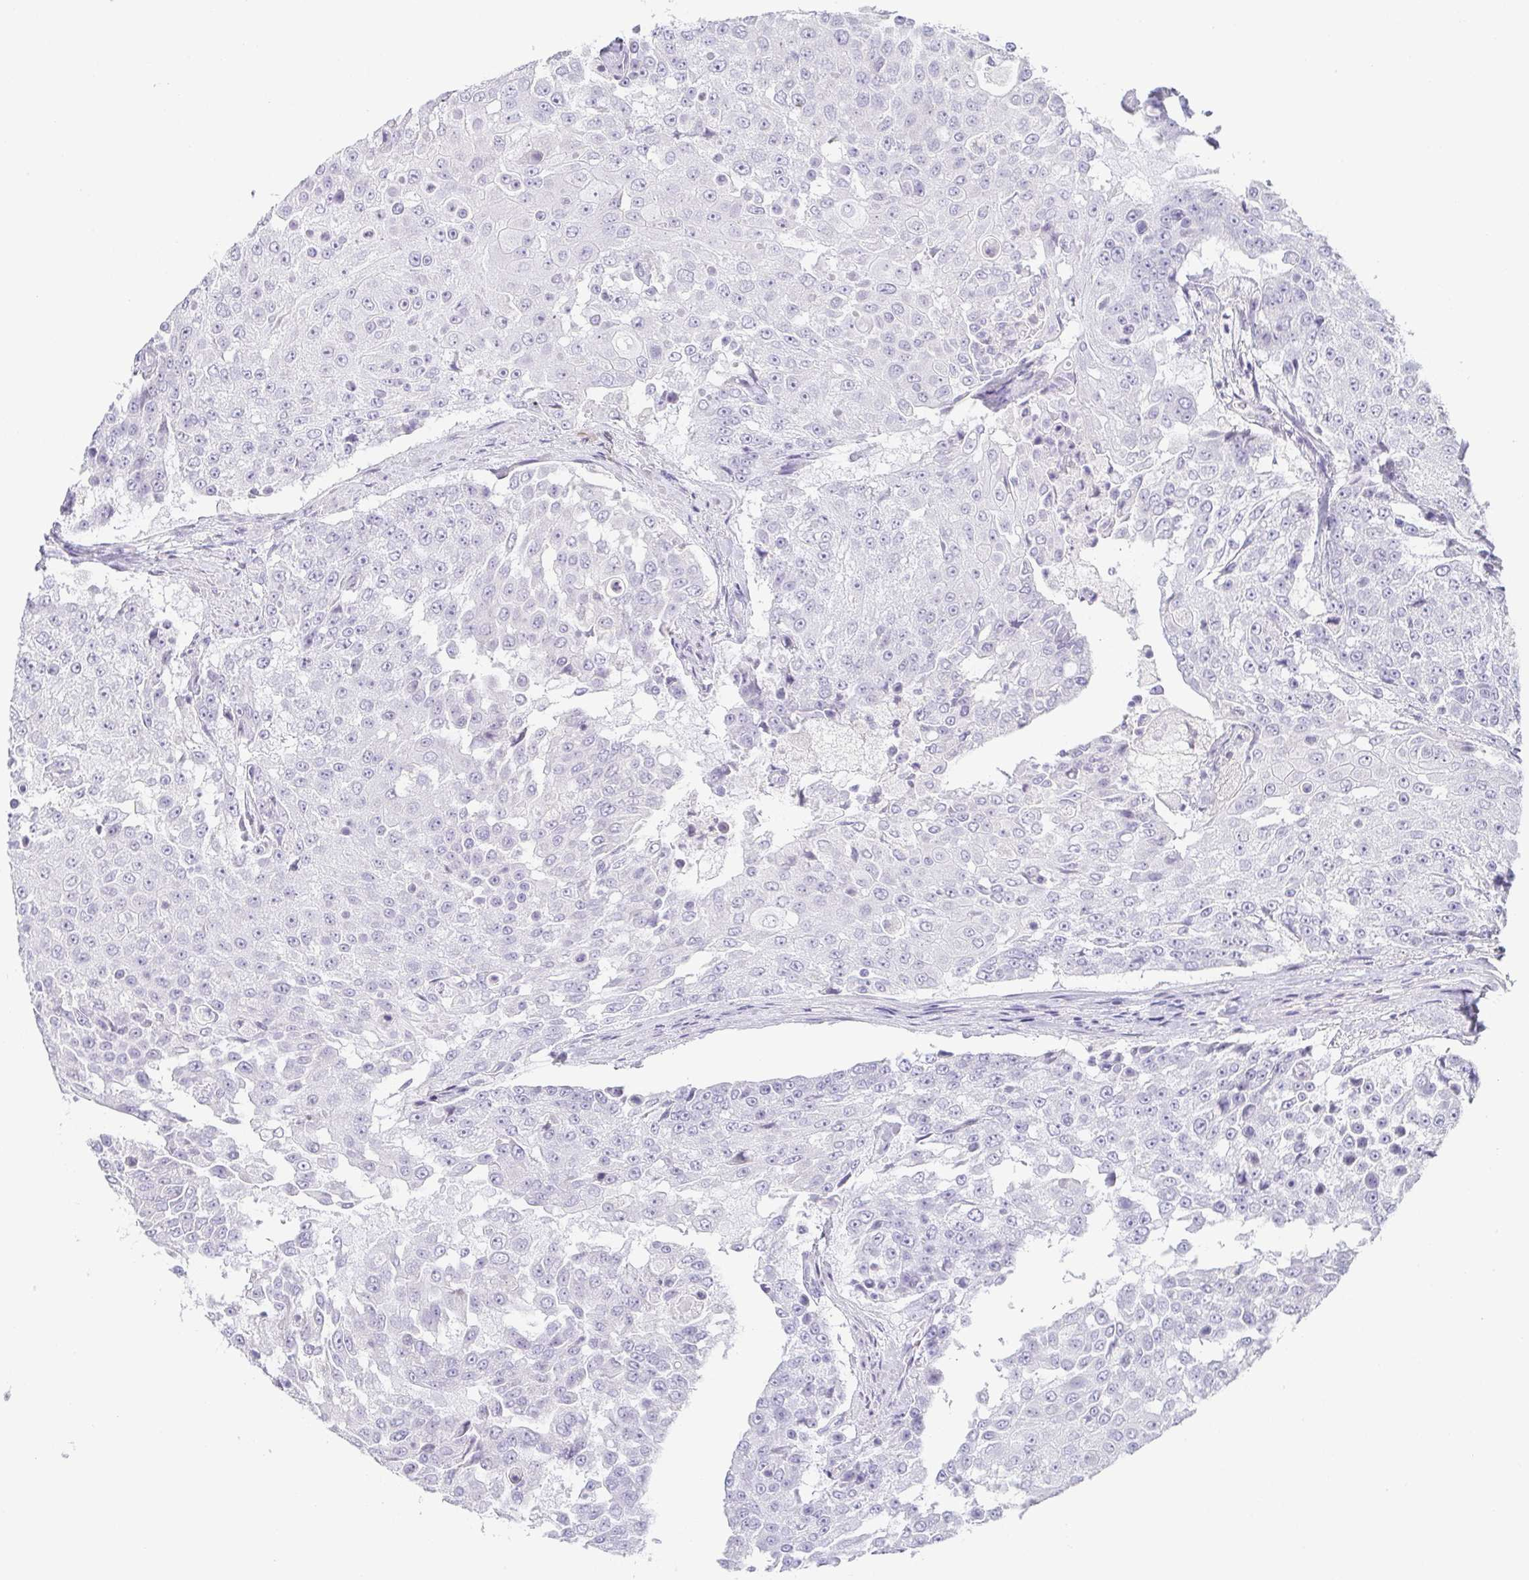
{"staining": {"intensity": "negative", "quantity": "none", "location": "none"}, "tissue": "urothelial cancer", "cell_type": "Tumor cells", "image_type": "cancer", "snomed": [{"axis": "morphology", "description": "Urothelial carcinoma, High grade"}, {"axis": "topography", "description": "Urinary bladder"}], "caption": "IHC photomicrograph of neoplastic tissue: urothelial cancer stained with DAB demonstrates no significant protein positivity in tumor cells. Brightfield microscopy of immunohistochemistry stained with DAB (3,3'-diaminobenzidine) (brown) and hematoxylin (blue), captured at high magnification.", "gene": "PRR27", "patient": {"sex": "female", "age": 63}}